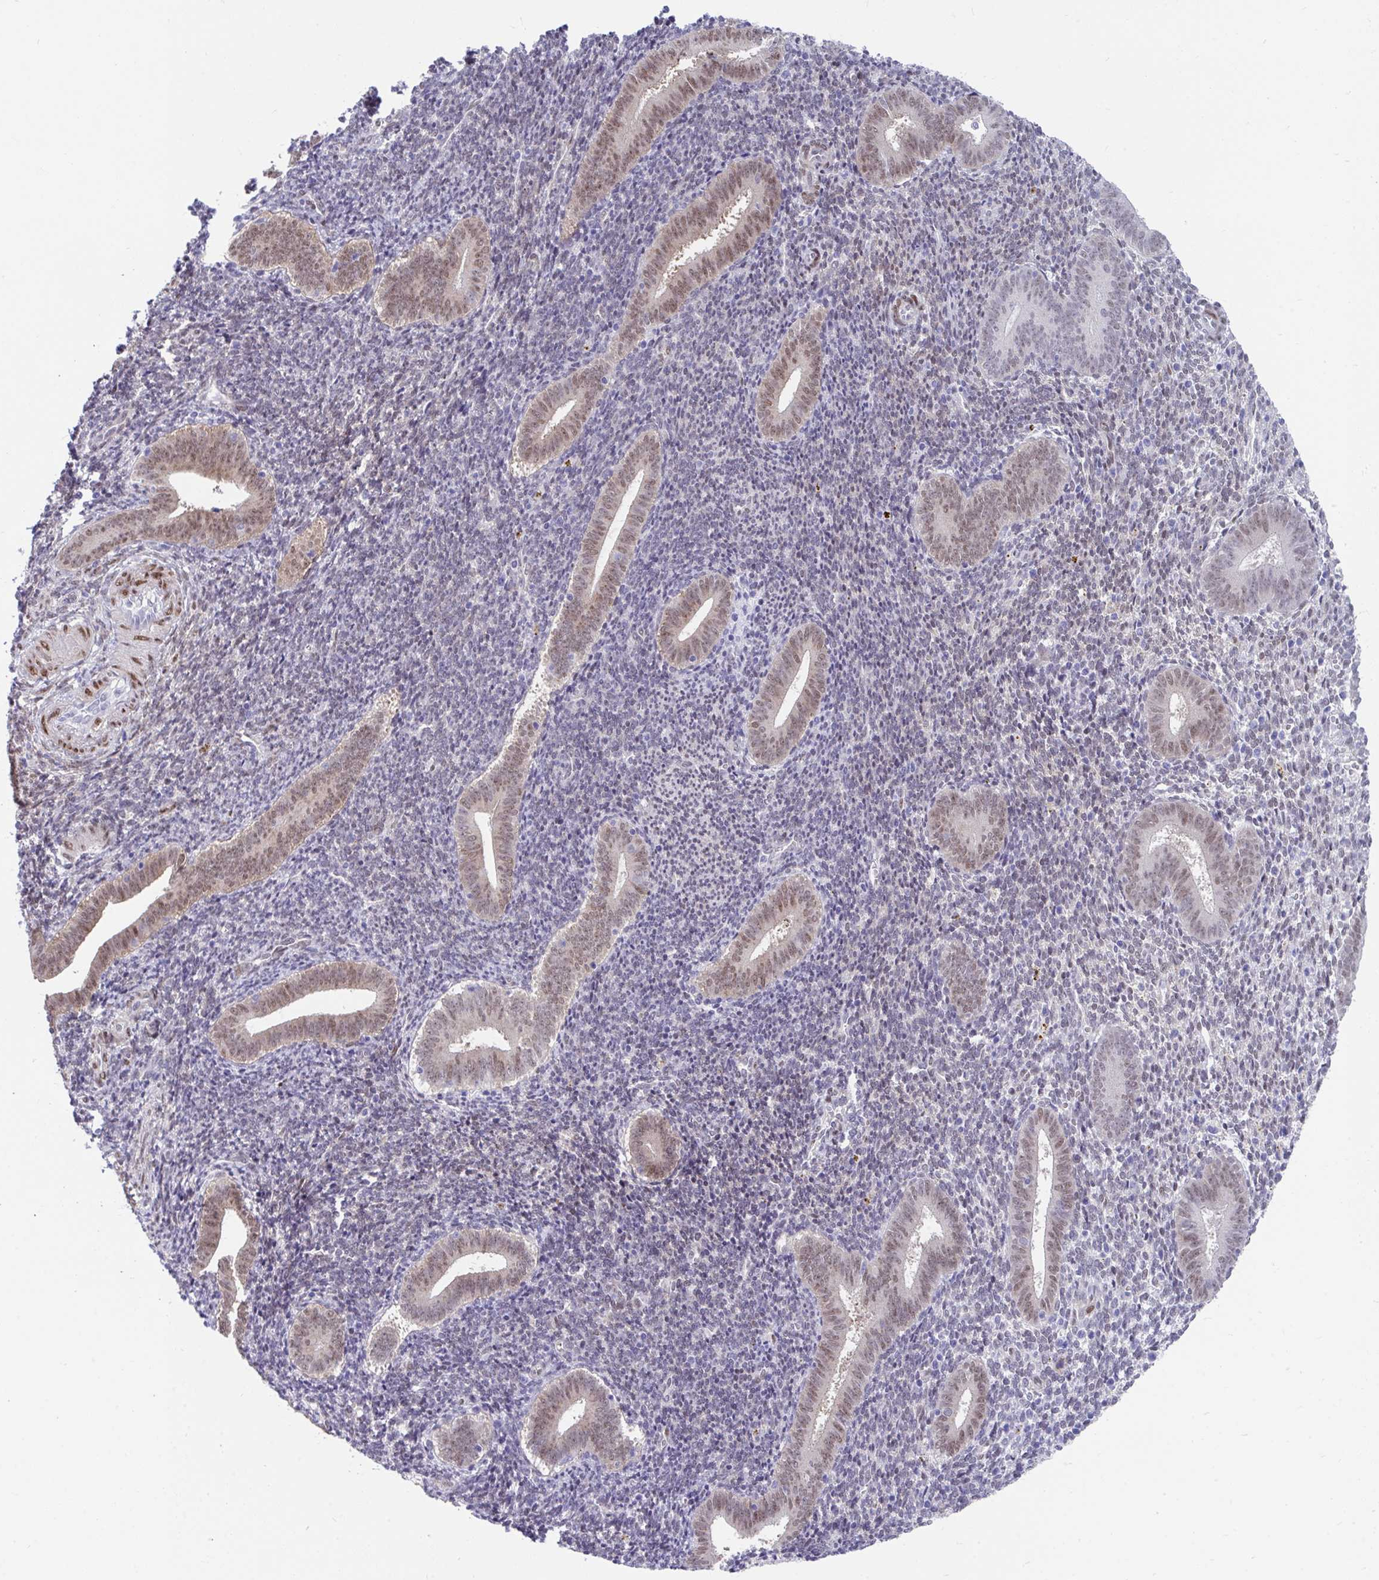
{"staining": {"intensity": "moderate", "quantity": "25%-75%", "location": "nuclear"}, "tissue": "endometrium", "cell_type": "Cells in endometrial stroma", "image_type": "normal", "snomed": [{"axis": "morphology", "description": "Normal tissue, NOS"}, {"axis": "topography", "description": "Endometrium"}], "caption": "Protein analysis of benign endometrium shows moderate nuclear positivity in approximately 25%-75% of cells in endometrial stroma.", "gene": "RBPMS", "patient": {"sex": "female", "age": 25}}